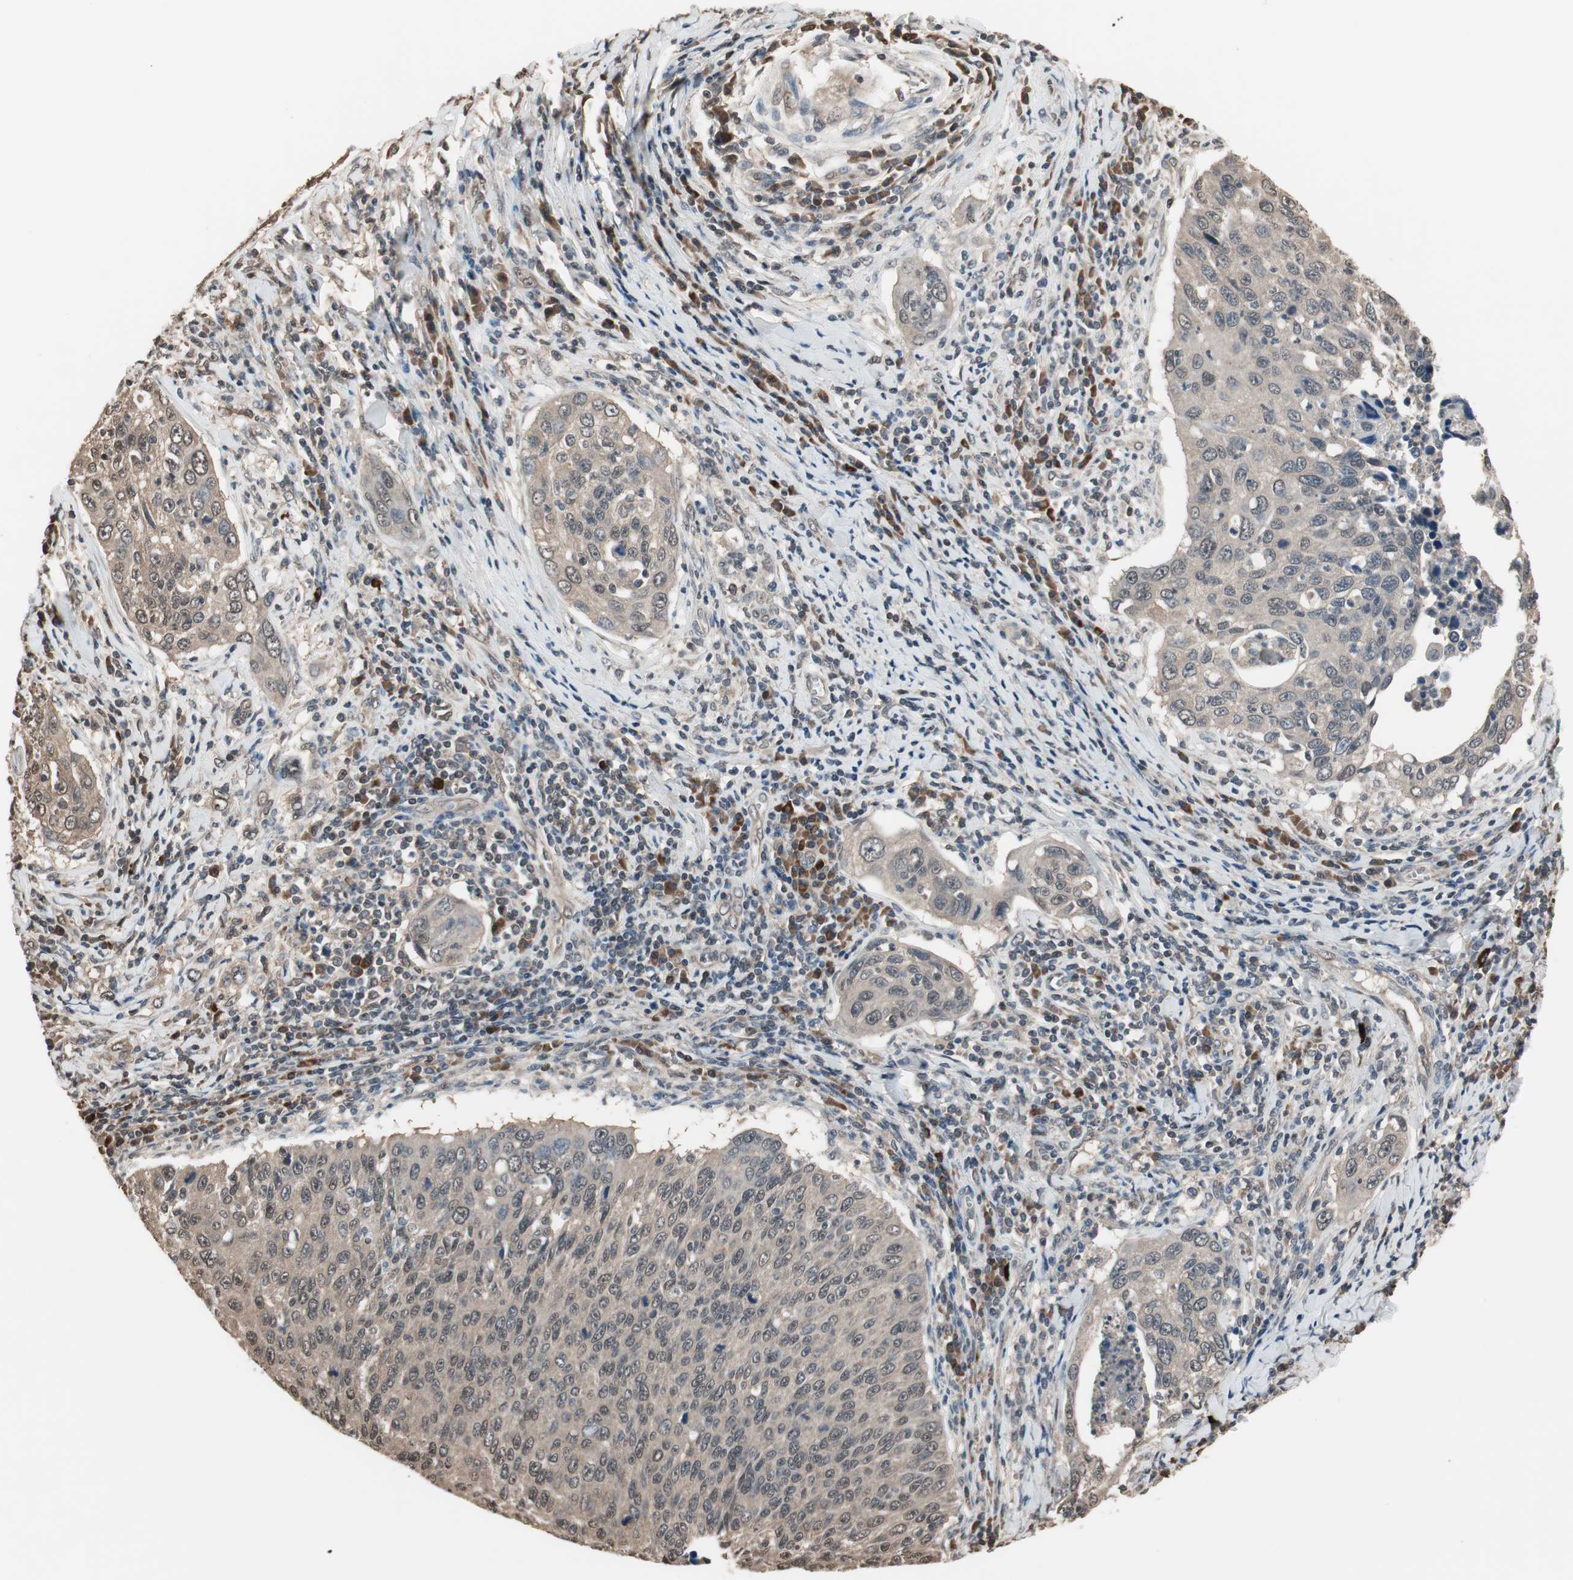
{"staining": {"intensity": "weak", "quantity": ">75%", "location": "cytoplasmic/membranous,nuclear"}, "tissue": "cervical cancer", "cell_type": "Tumor cells", "image_type": "cancer", "snomed": [{"axis": "morphology", "description": "Squamous cell carcinoma, NOS"}, {"axis": "topography", "description": "Cervix"}], "caption": "A brown stain highlights weak cytoplasmic/membranous and nuclear staining of a protein in cervical cancer tumor cells. (Brightfield microscopy of DAB IHC at high magnification).", "gene": "PNPLA7", "patient": {"sex": "female", "age": 53}}